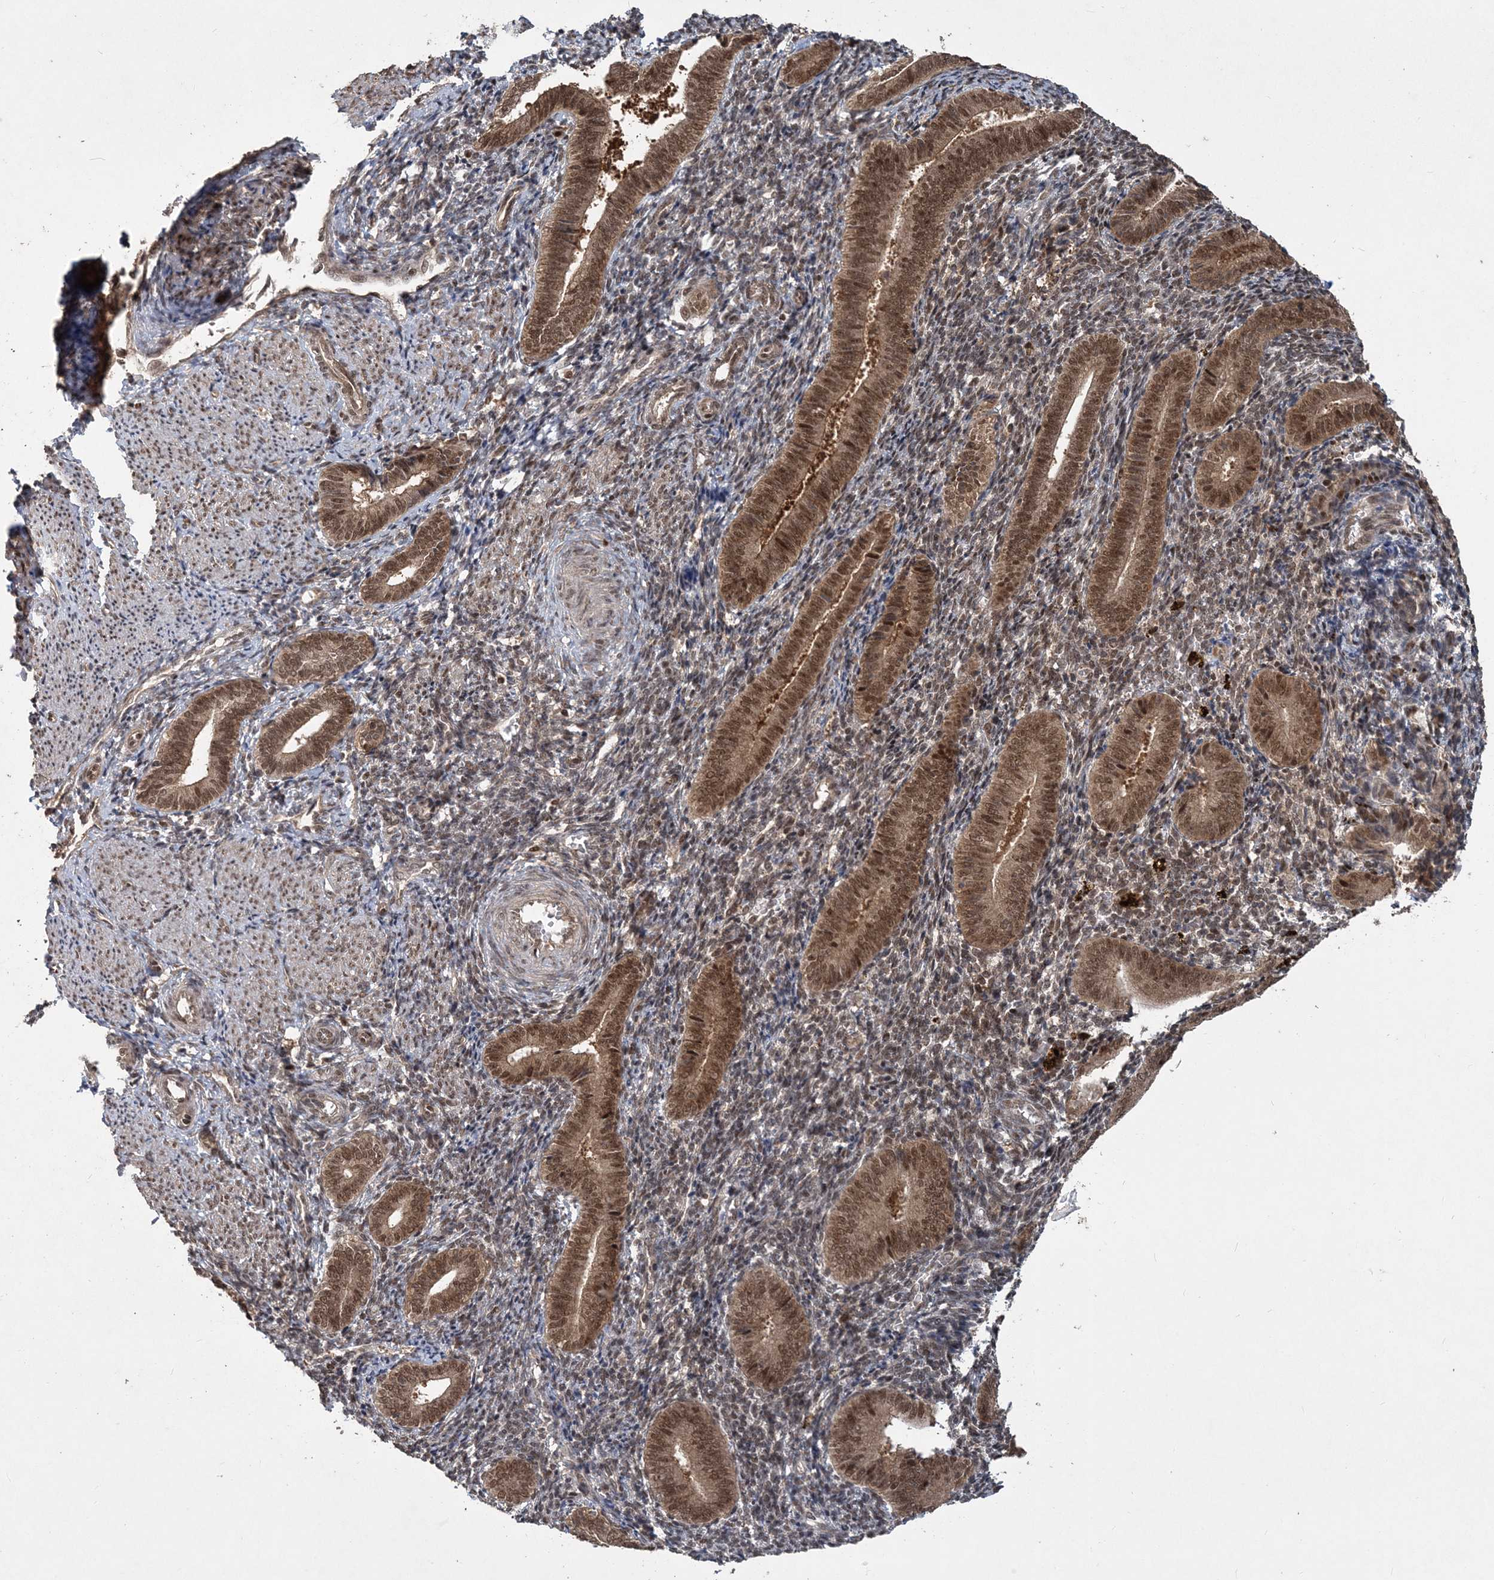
{"staining": {"intensity": "strong", "quantity": ">75%", "location": "nuclear"}, "tissue": "endometrium", "cell_type": "Cells in endometrial stroma", "image_type": "normal", "snomed": [{"axis": "morphology", "description": "Normal tissue, NOS"}, {"axis": "topography", "description": "Uterus"}, {"axis": "topography", "description": "Endometrium"}], "caption": "This micrograph exhibits immunohistochemistry (IHC) staining of benign endometrium, with high strong nuclear staining in about >75% of cells in endometrial stroma.", "gene": "COPS7B", "patient": {"sex": "female", "age": 33}}